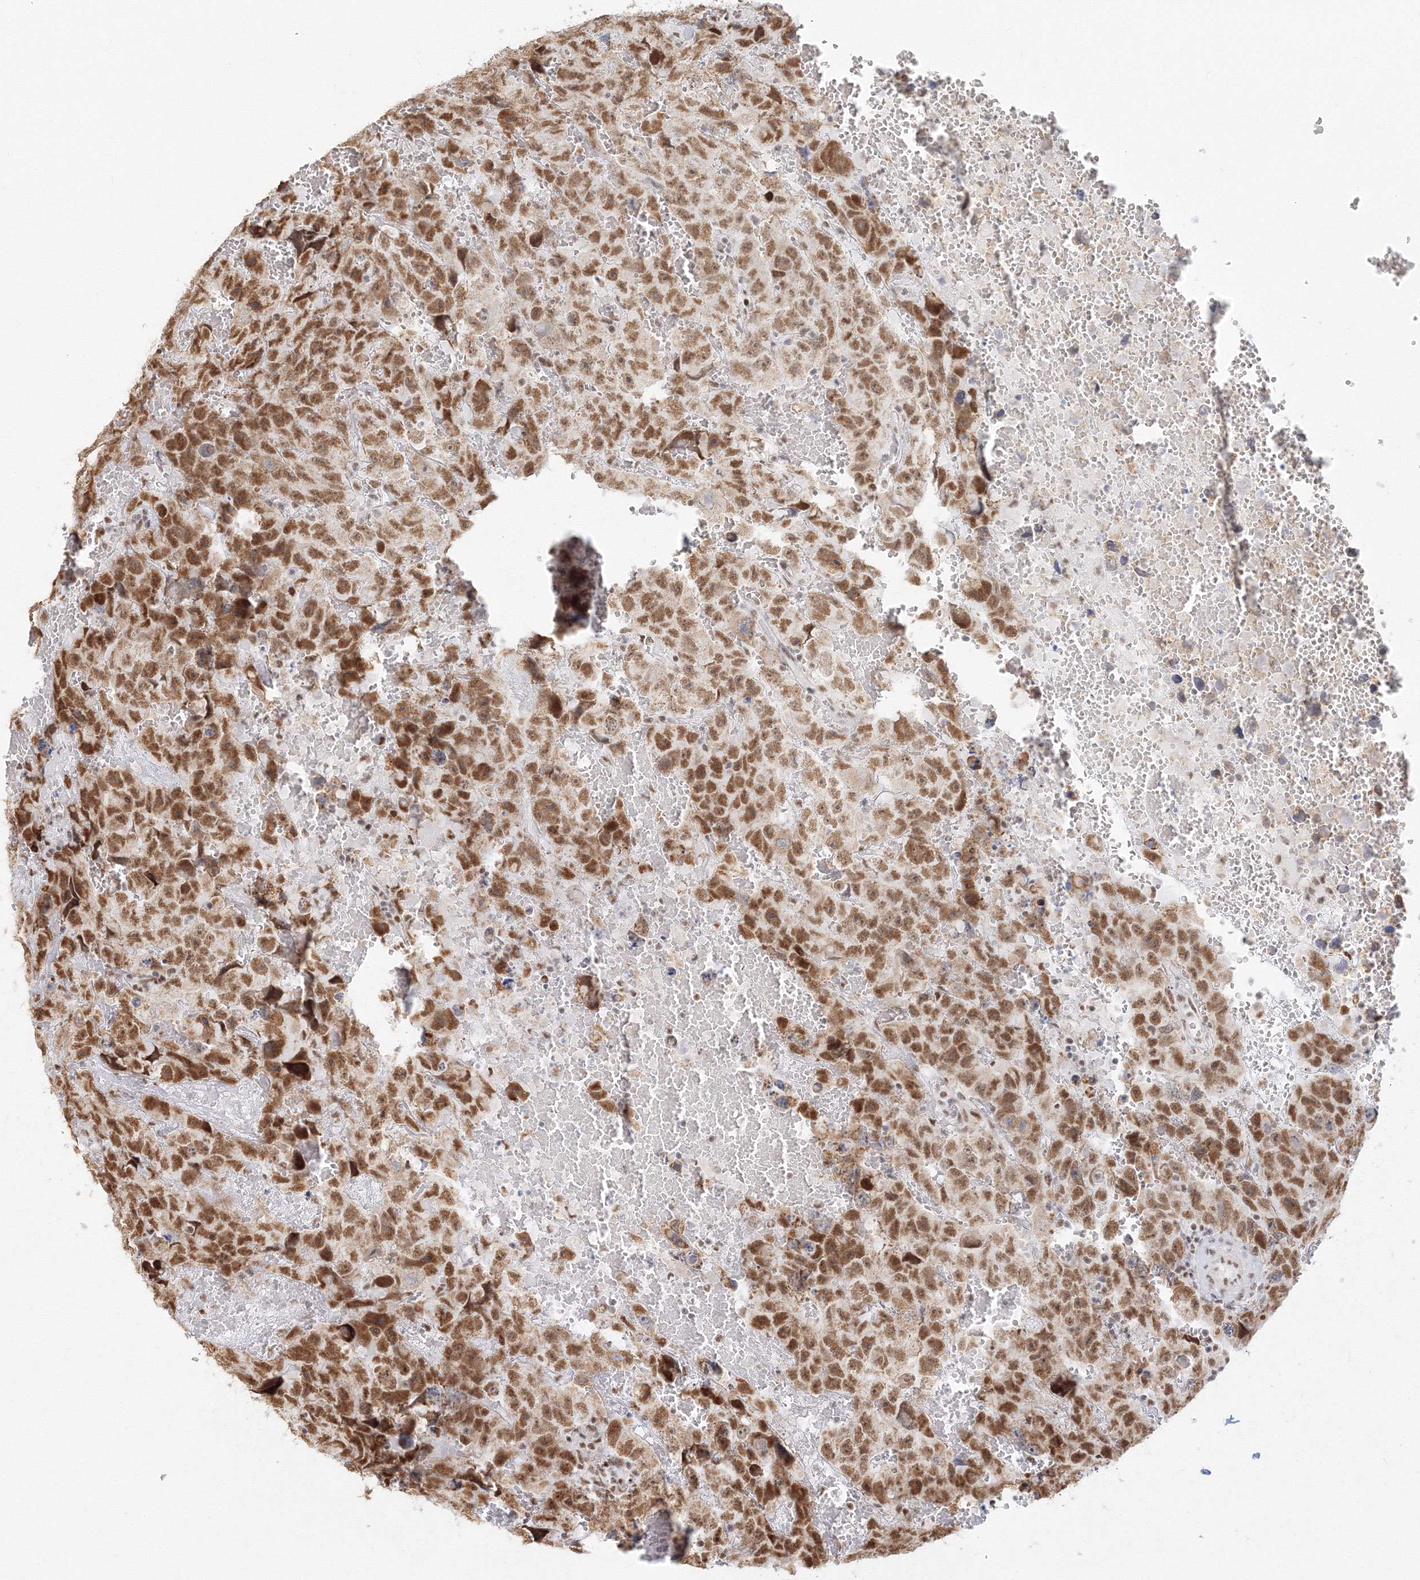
{"staining": {"intensity": "moderate", "quantity": ">75%", "location": "nuclear"}, "tissue": "testis cancer", "cell_type": "Tumor cells", "image_type": "cancer", "snomed": [{"axis": "morphology", "description": "Carcinoma, Embryonal, NOS"}, {"axis": "topography", "description": "Testis"}], "caption": "This image shows immunohistochemistry staining of testis cancer, with medium moderate nuclear expression in about >75% of tumor cells.", "gene": "PPP4R2", "patient": {"sex": "male", "age": 45}}